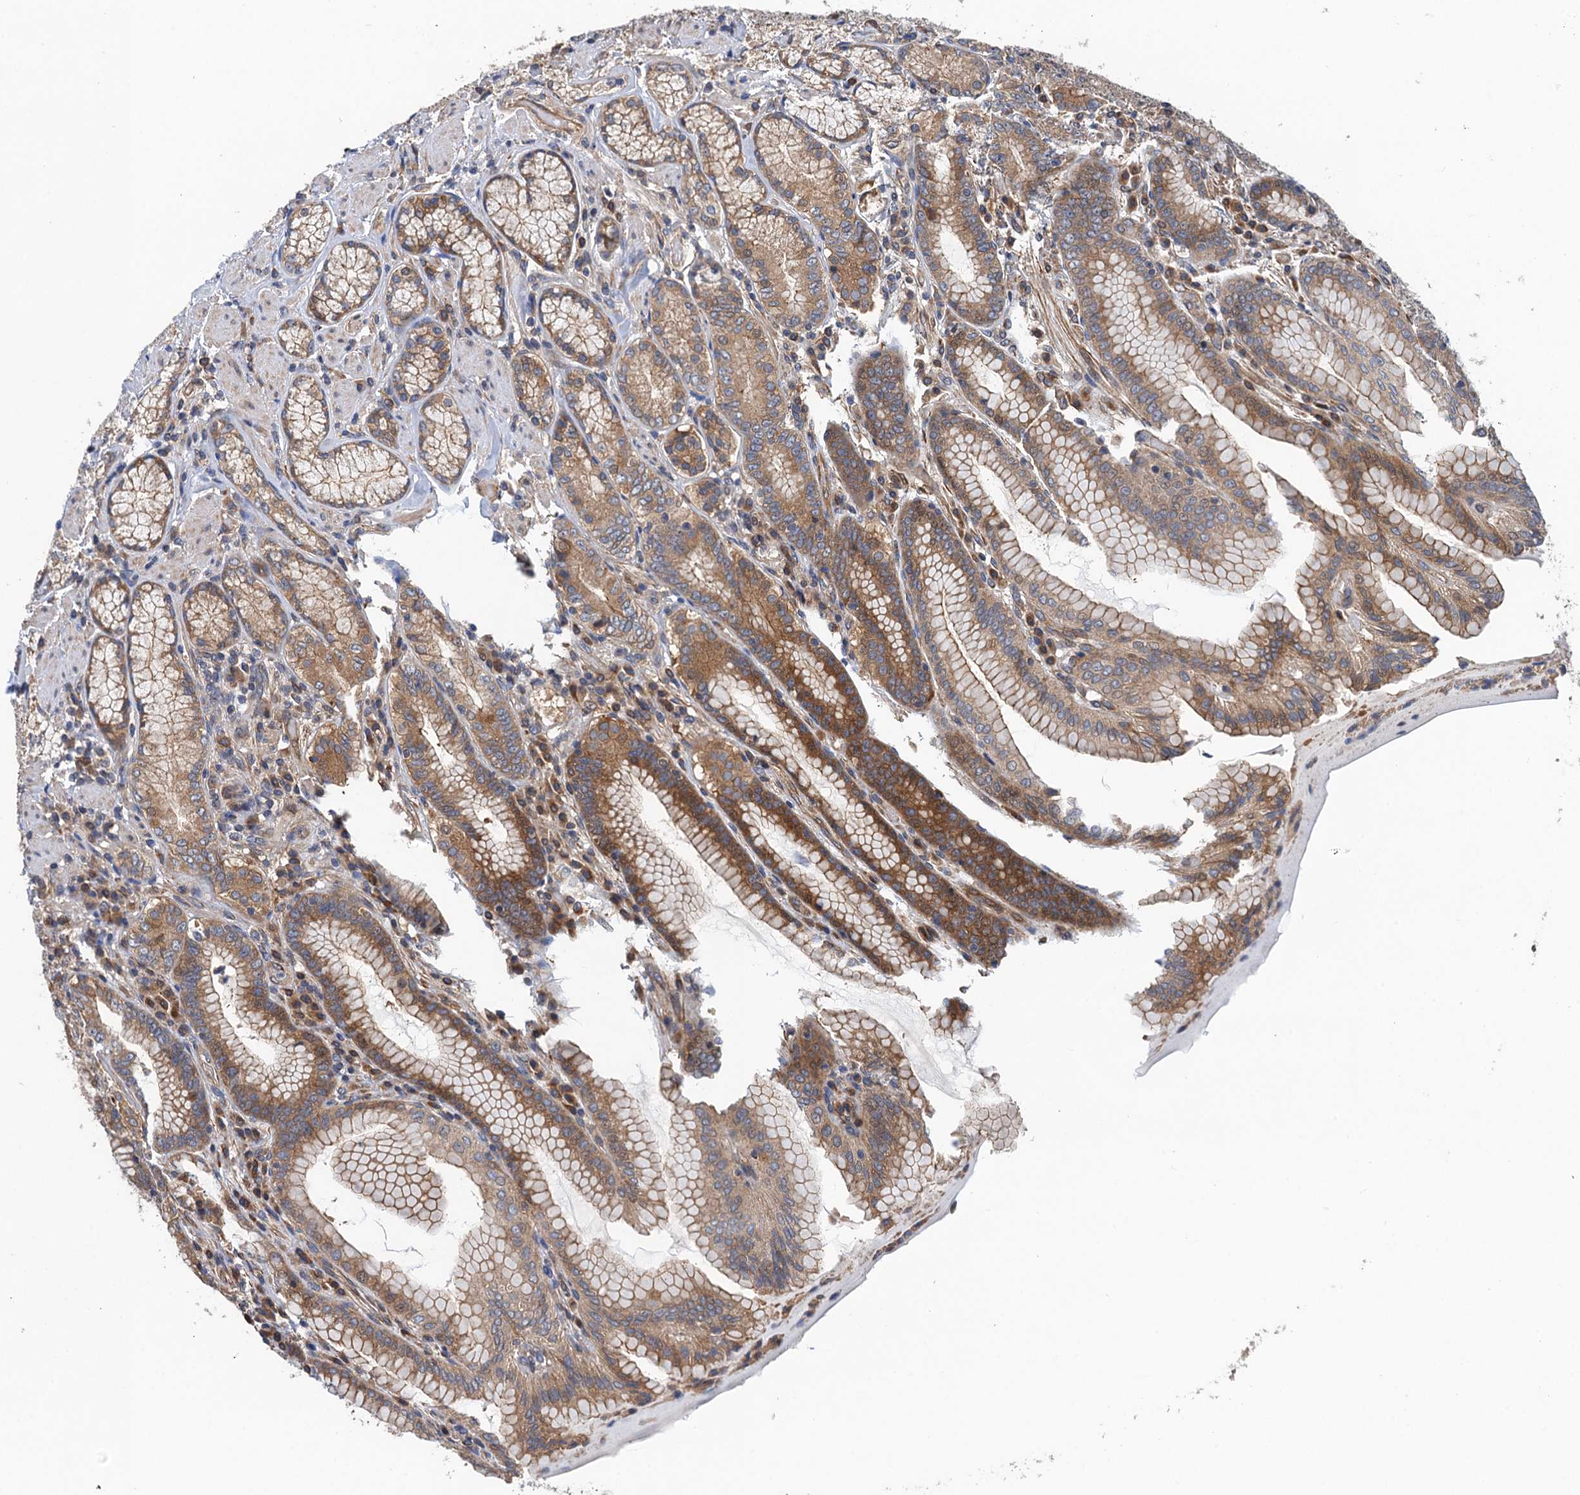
{"staining": {"intensity": "moderate", "quantity": "25%-75%", "location": "cytoplasmic/membranous"}, "tissue": "stomach", "cell_type": "Glandular cells", "image_type": "normal", "snomed": [{"axis": "morphology", "description": "Normal tissue, NOS"}, {"axis": "topography", "description": "Stomach, upper"}, {"axis": "topography", "description": "Stomach, lower"}], "caption": "A medium amount of moderate cytoplasmic/membranous expression is seen in about 25%-75% of glandular cells in unremarkable stomach.", "gene": "PJA2", "patient": {"sex": "female", "age": 76}}